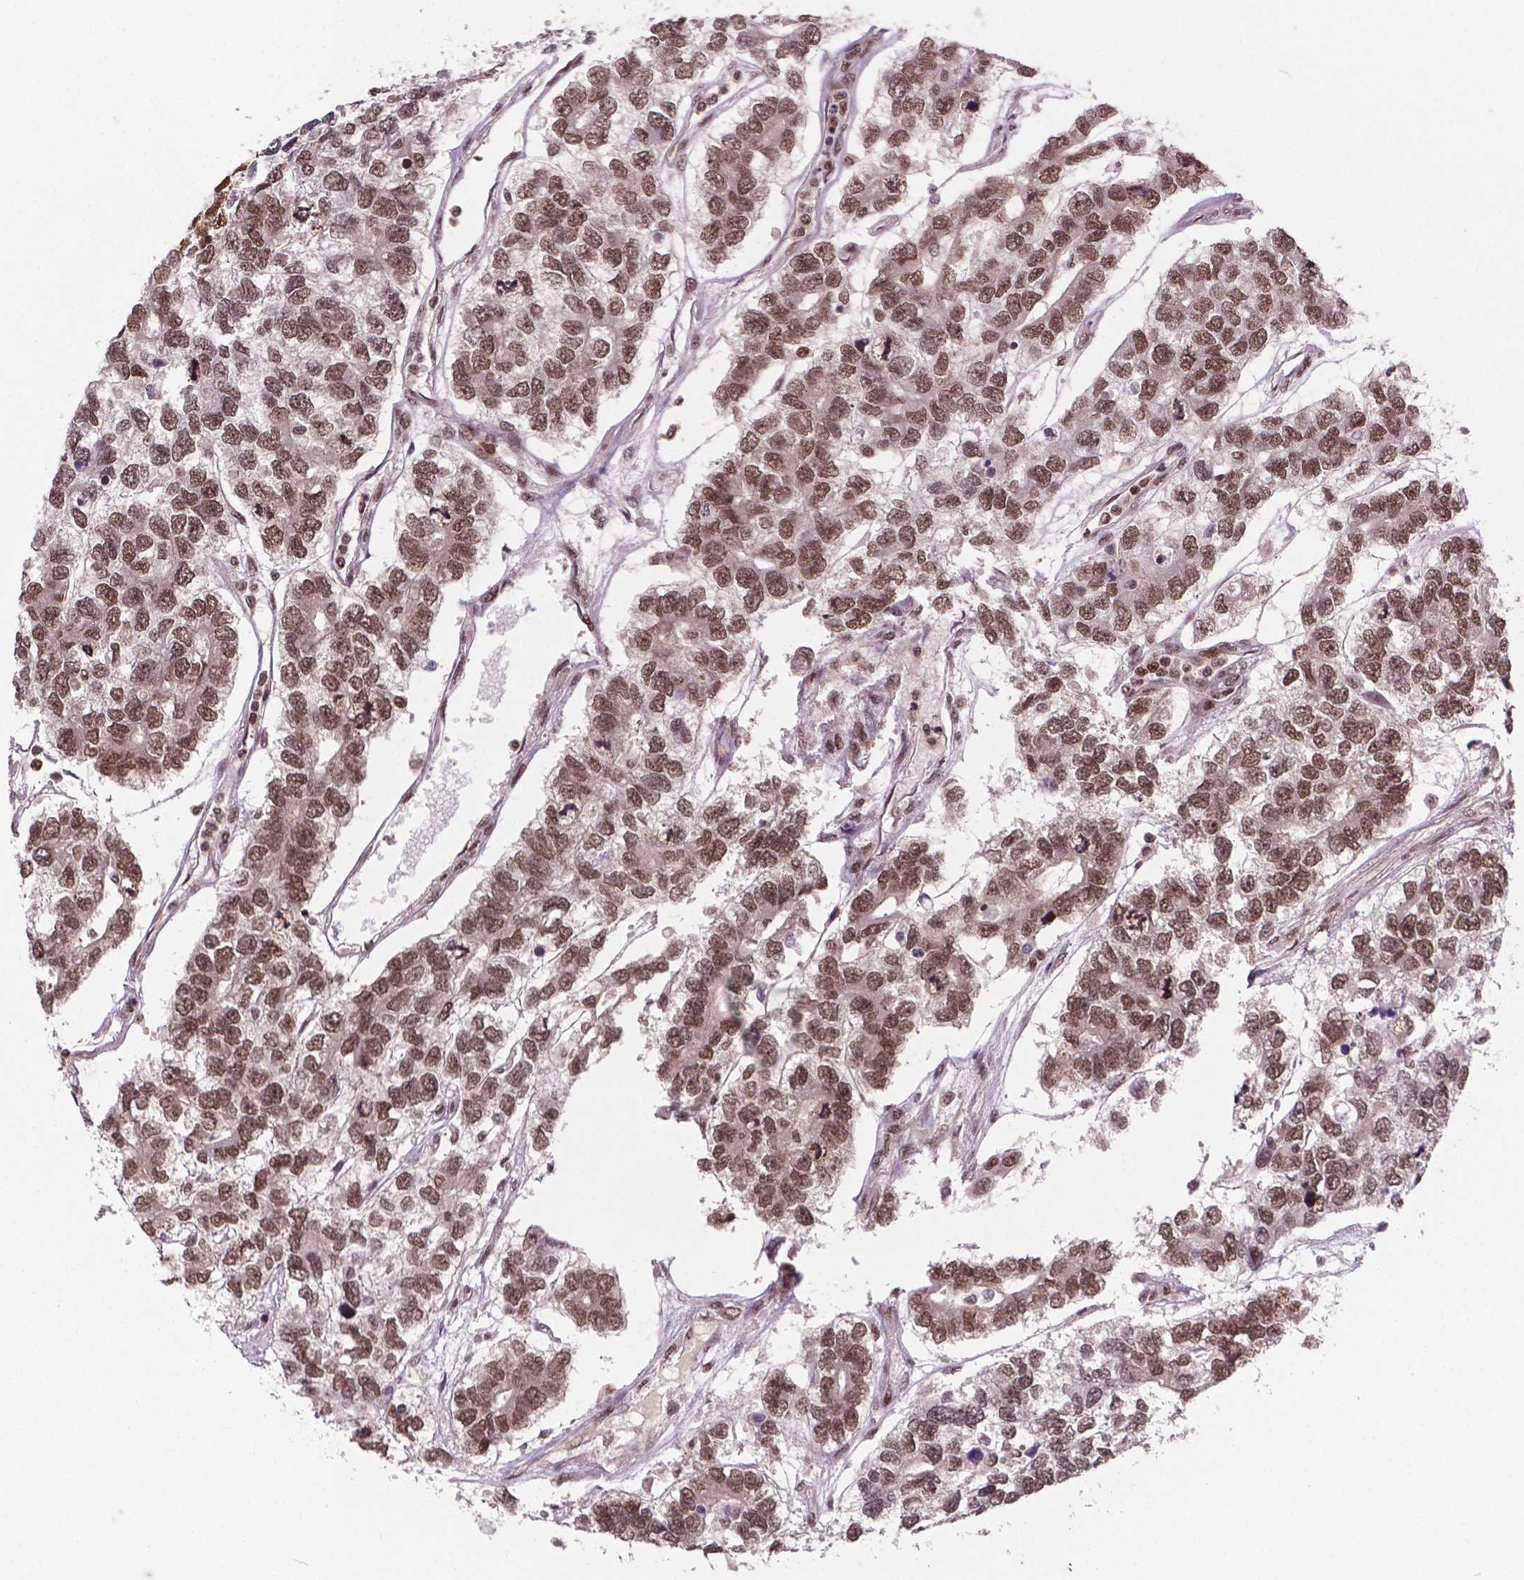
{"staining": {"intensity": "moderate", "quantity": ">75%", "location": "nuclear"}, "tissue": "testis cancer", "cell_type": "Tumor cells", "image_type": "cancer", "snomed": [{"axis": "morphology", "description": "Seminoma, NOS"}, {"axis": "topography", "description": "Testis"}], "caption": "Immunohistochemistry (IHC) of testis cancer (seminoma) shows medium levels of moderate nuclear staining in approximately >75% of tumor cells. (Stains: DAB in brown, nuclei in blue, Microscopy: brightfield microscopy at high magnification).", "gene": "SIRT6", "patient": {"sex": "male", "age": 52}}